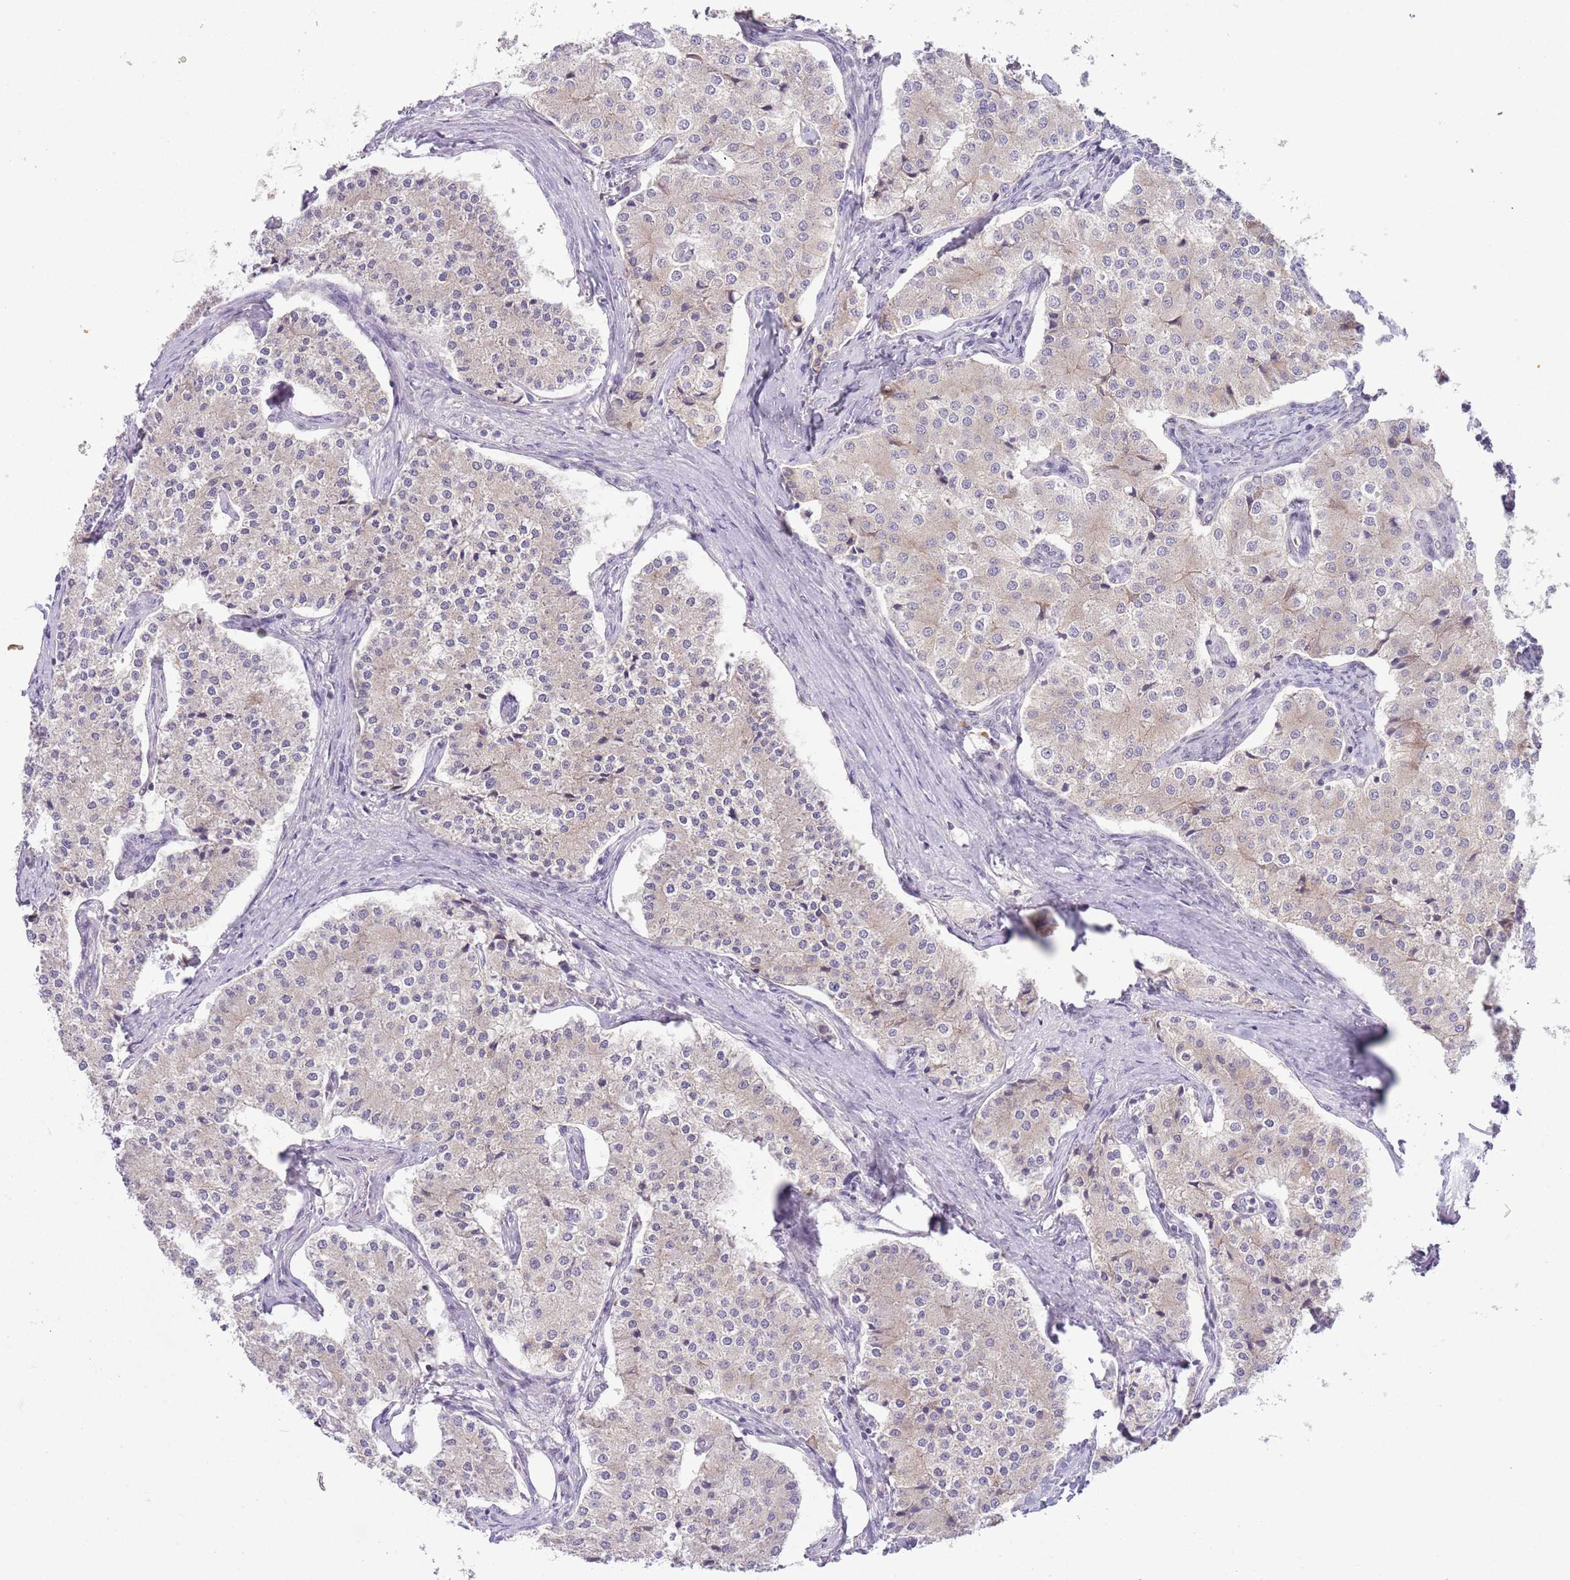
{"staining": {"intensity": "negative", "quantity": "none", "location": "none"}, "tissue": "carcinoid", "cell_type": "Tumor cells", "image_type": "cancer", "snomed": [{"axis": "morphology", "description": "Carcinoid, malignant, NOS"}, {"axis": "topography", "description": "Colon"}], "caption": "The photomicrograph shows no staining of tumor cells in malignant carcinoid. (Stains: DAB immunohistochemistry (IHC) with hematoxylin counter stain, Microscopy: brightfield microscopy at high magnification).", "gene": "TM2D1", "patient": {"sex": "female", "age": 52}}